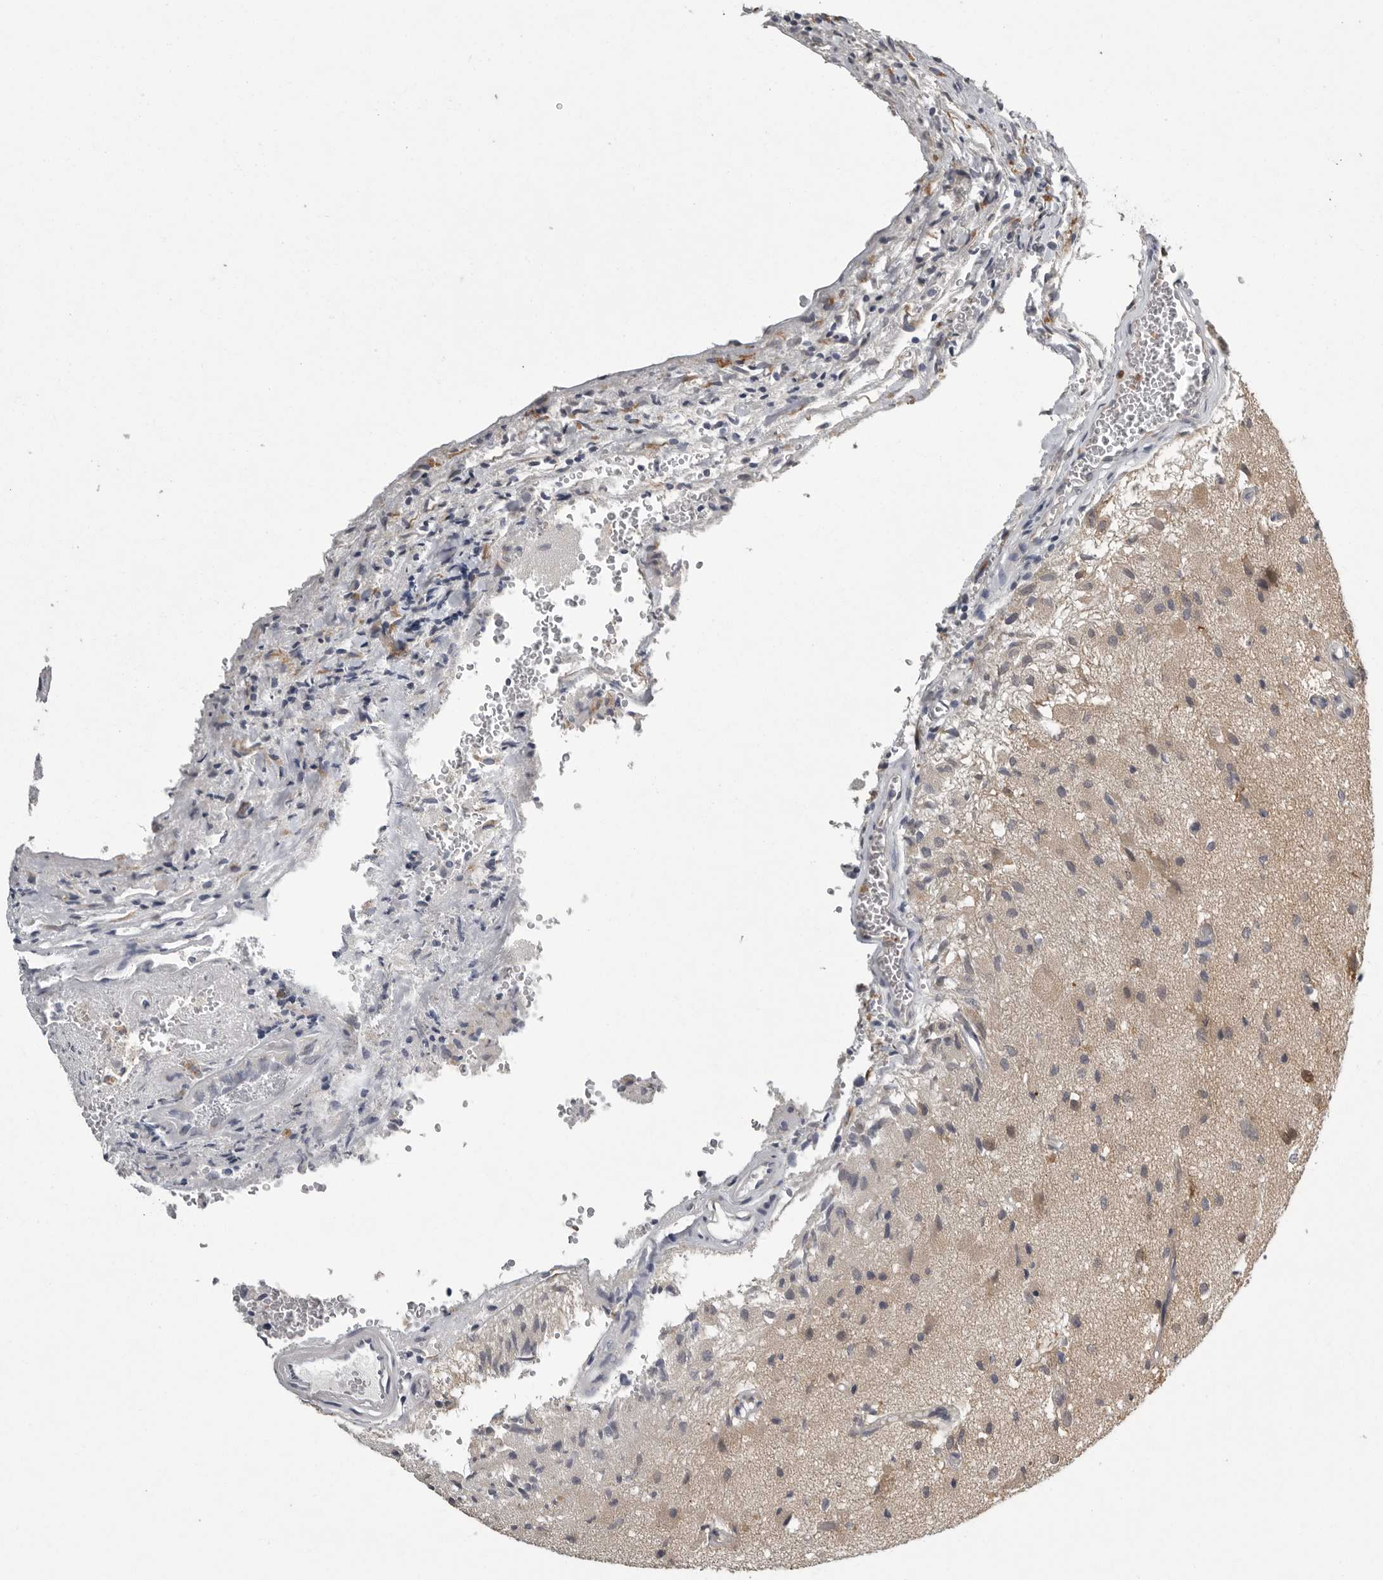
{"staining": {"intensity": "negative", "quantity": "none", "location": "none"}, "tissue": "glioma", "cell_type": "Tumor cells", "image_type": "cancer", "snomed": [{"axis": "morphology", "description": "Normal tissue, NOS"}, {"axis": "morphology", "description": "Glioma, malignant, High grade"}, {"axis": "topography", "description": "Cerebral cortex"}], "caption": "IHC image of human glioma stained for a protein (brown), which exhibits no staining in tumor cells.", "gene": "RALGPS2", "patient": {"sex": "male", "age": 77}}